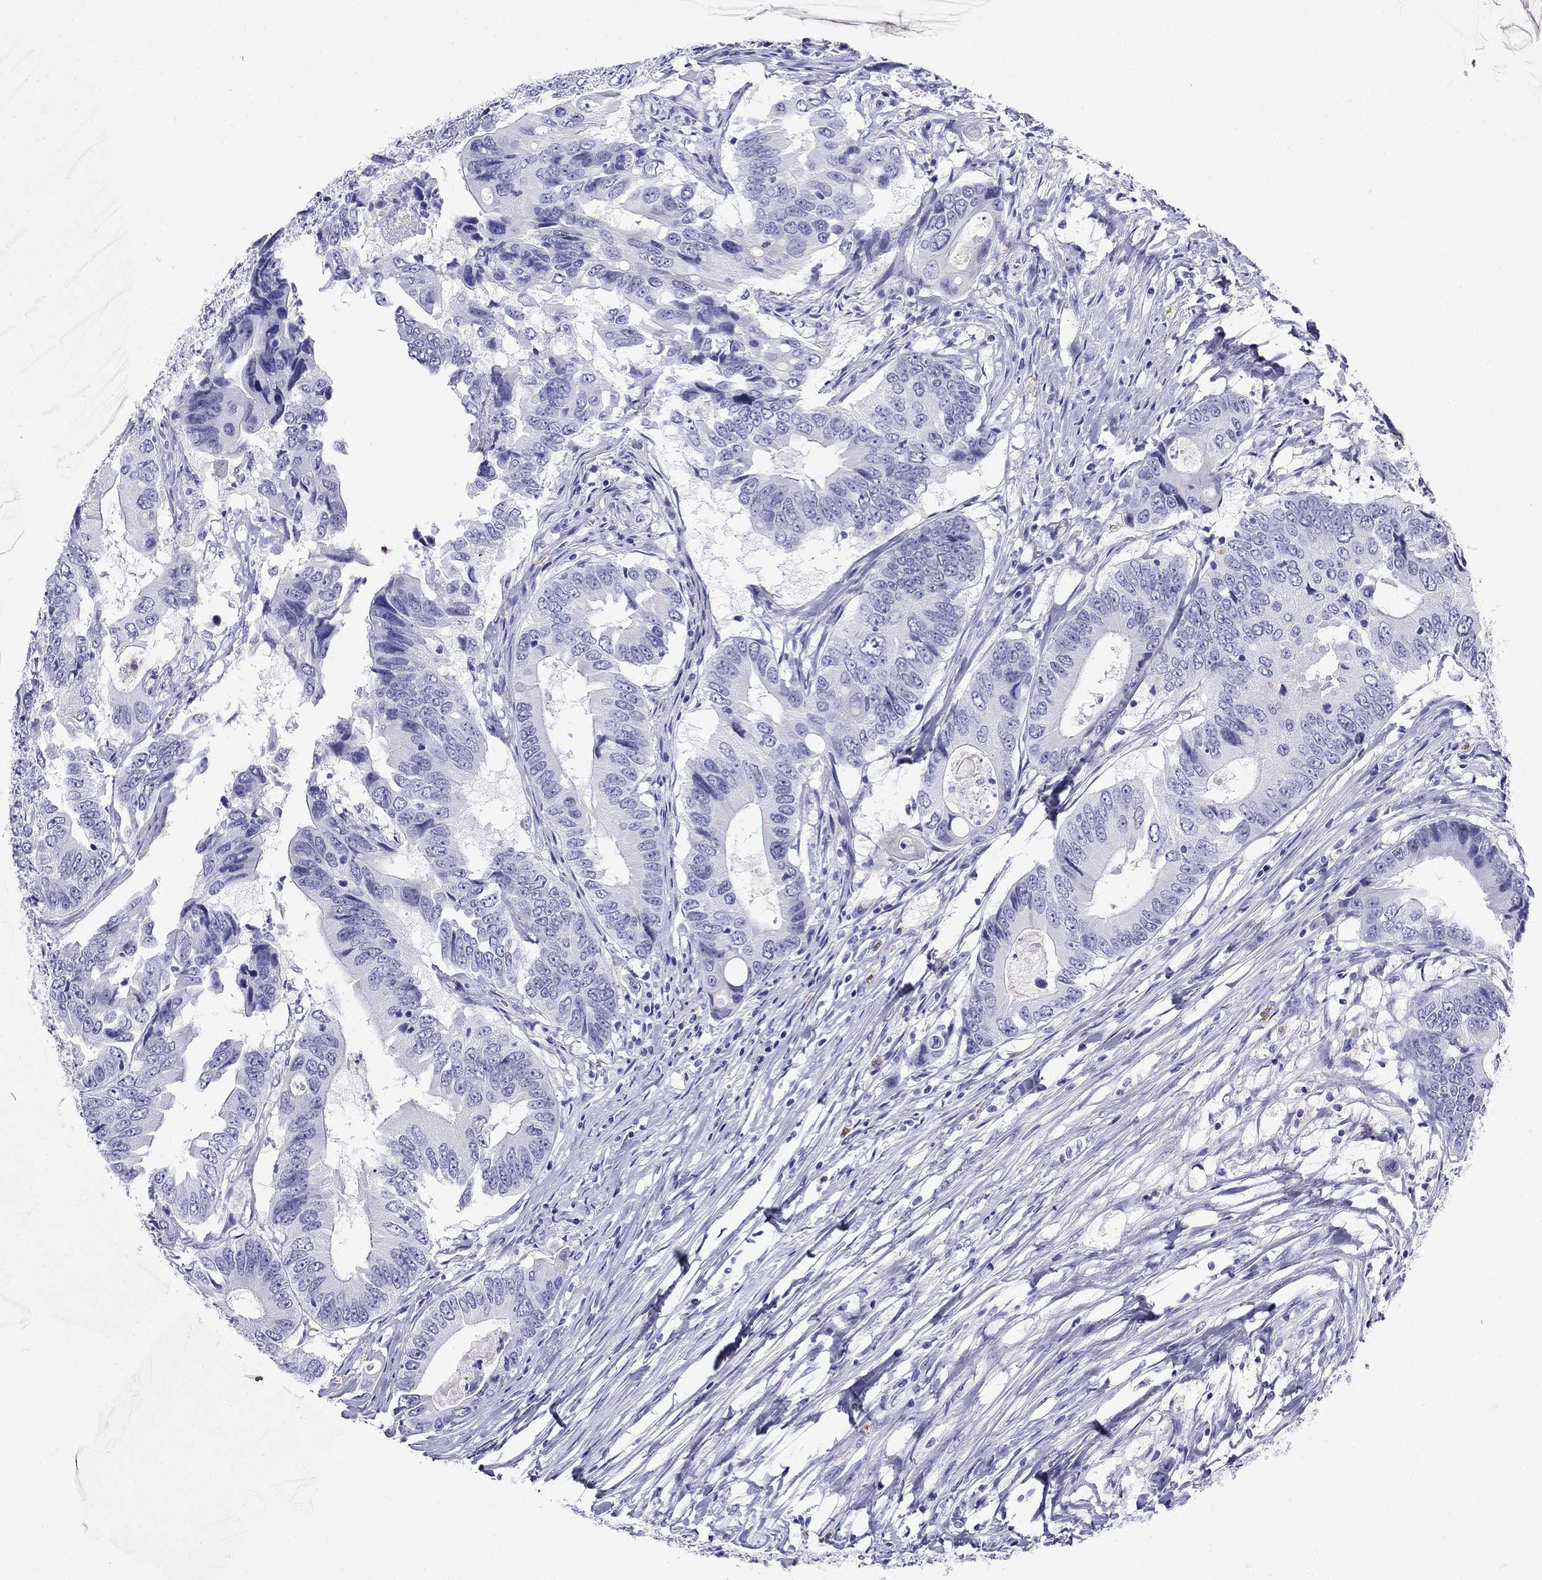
{"staining": {"intensity": "negative", "quantity": "none", "location": "none"}, "tissue": "colorectal cancer", "cell_type": "Tumor cells", "image_type": "cancer", "snomed": [{"axis": "morphology", "description": "Adenocarcinoma, NOS"}, {"axis": "topography", "description": "Colon"}], "caption": "IHC photomicrograph of neoplastic tissue: colorectal cancer (adenocarcinoma) stained with DAB displays no significant protein expression in tumor cells. (DAB (3,3'-diaminobenzidine) immunohistochemistry with hematoxylin counter stain).", "gene": "PPP1R36", "patient": {"sex": "female", "age": 90}}